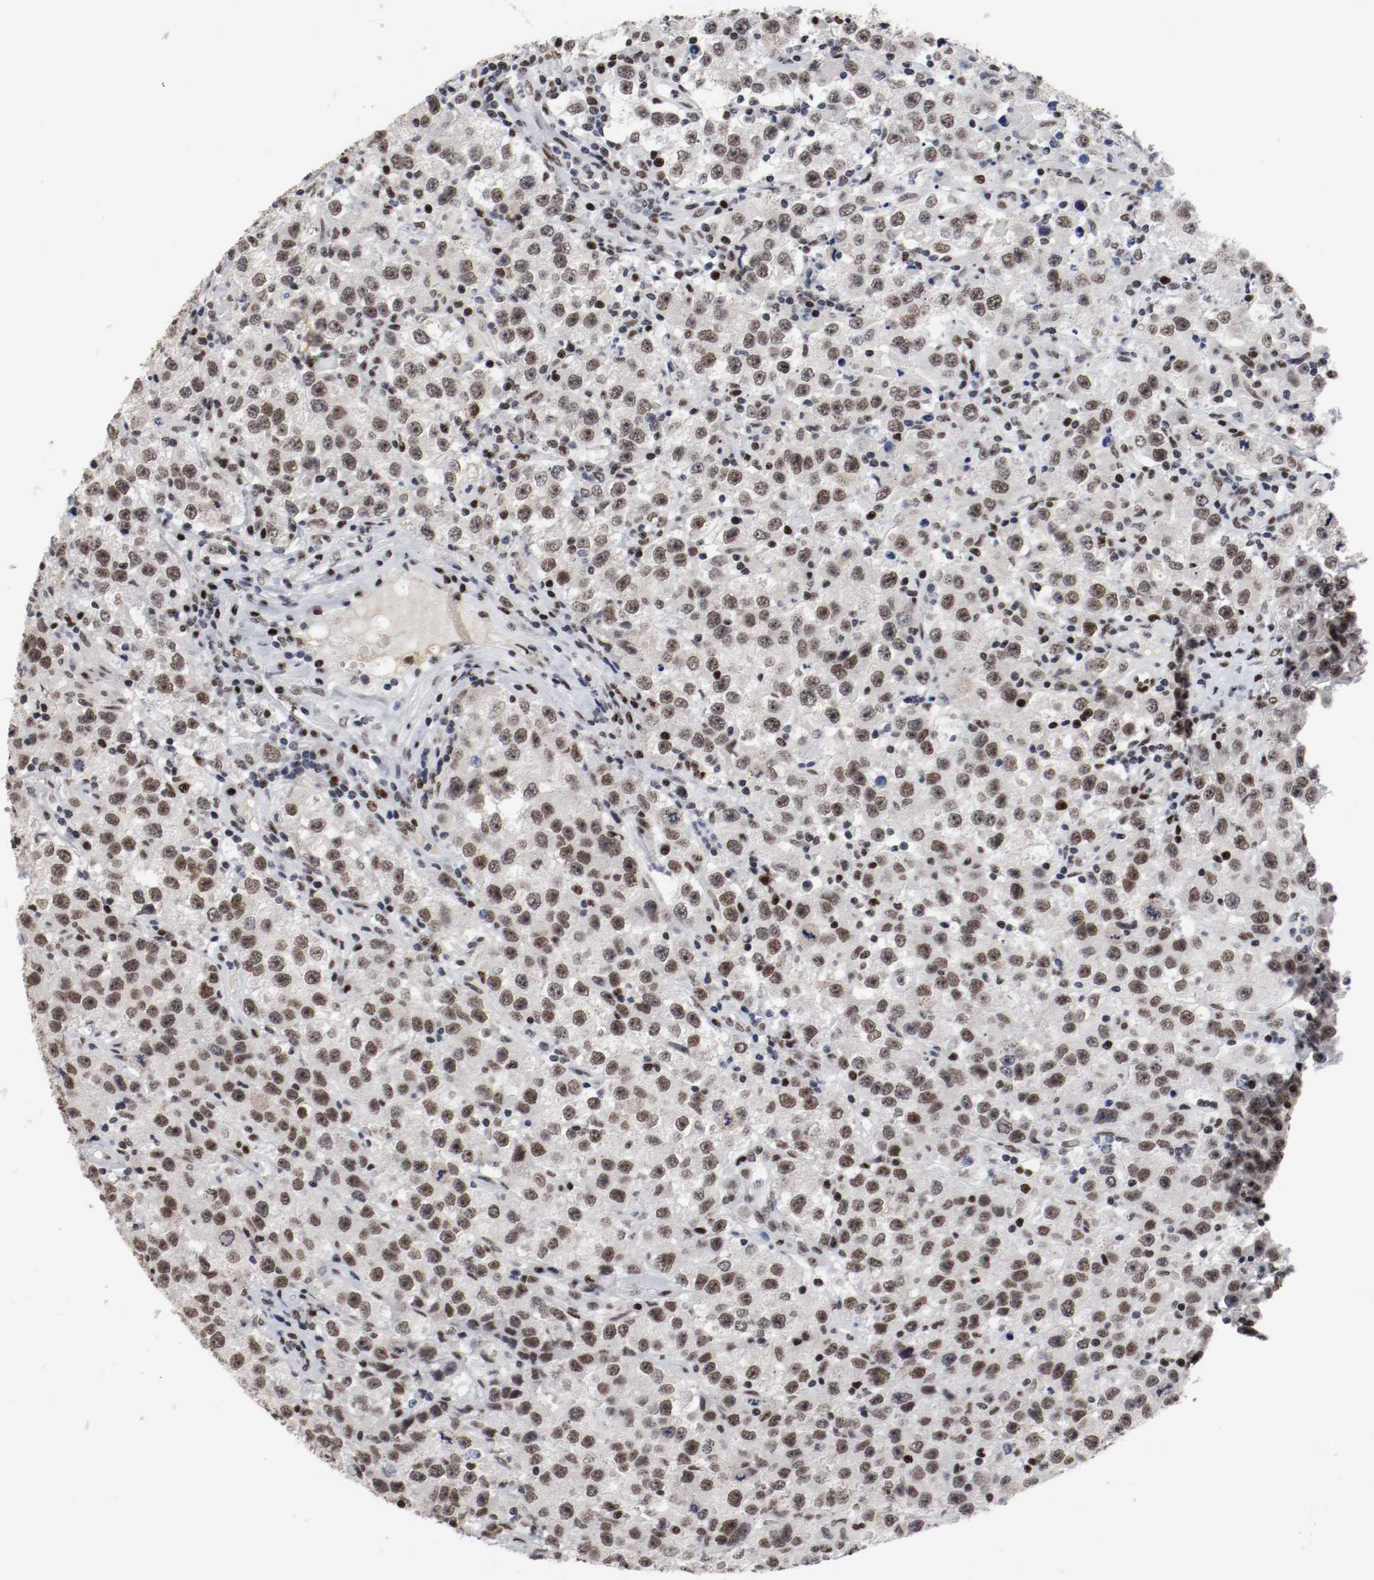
{"staining": {"intensity": "moderate", "quantity": "25%-75%", "location": "nuclear"}, "tissue": "testis cancer", "cell_type": "Tumor cells", "image_type": "cancer", "snomed": [{"axis": "morphology", "description": "Seminoma, NOS"}, {"axis": "topography", "description": "Testis"}], "caption": "Testis cancer (seminoma) stained with a brown dye demonstrates moderate nuclear positive positivity in approximately 25%-75% of tumor cells.", "gene": "MEF2D", "patient": {"sex": "male", "age": 52}}